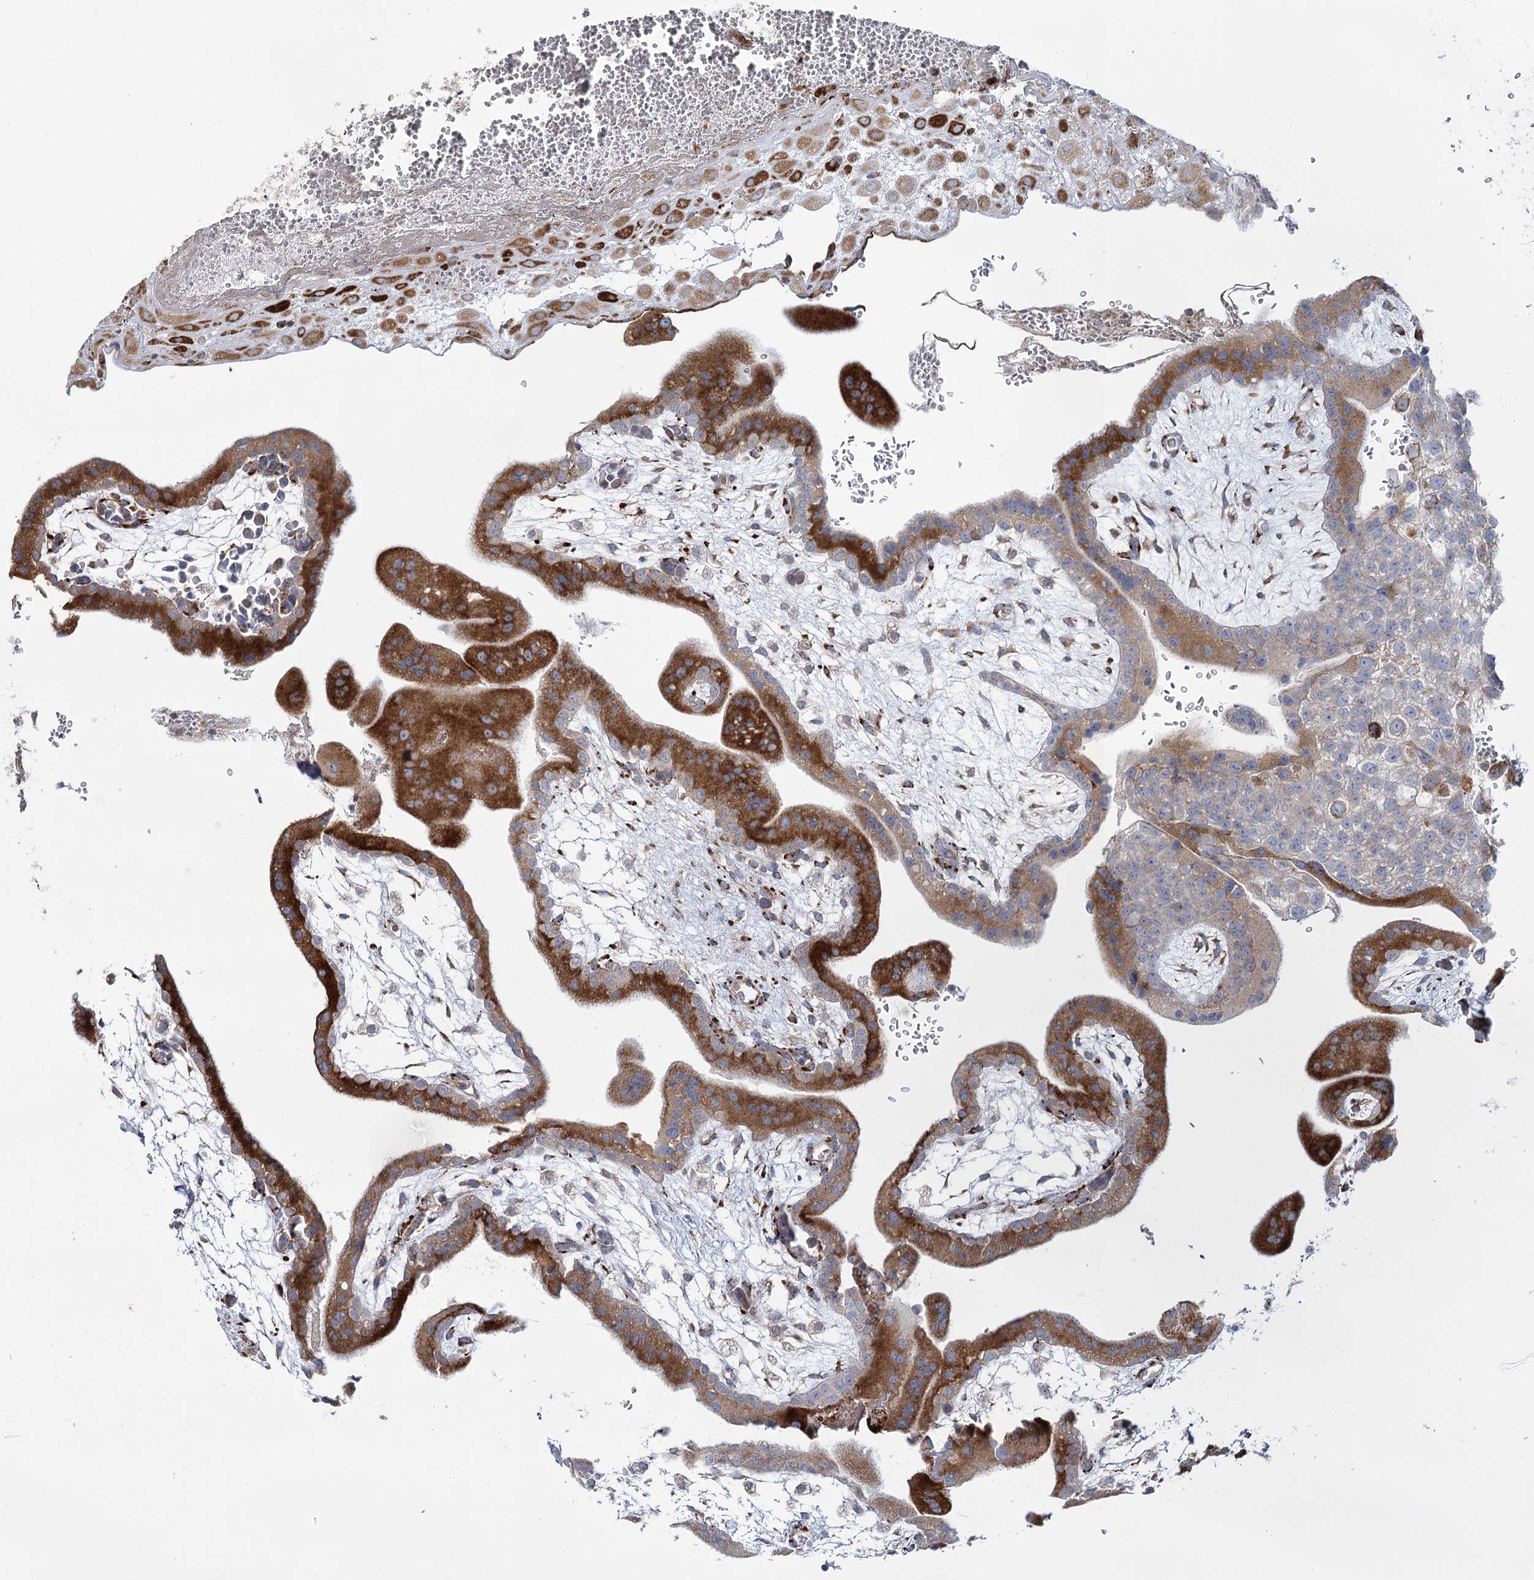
{"staining": {"intensity": "moderate", "quantity": ">75%", "location": "cytoplasmic/membranous"}, "tissue": "placenta", "cell_type": "Decidual cells", "image_type": "normal", "snomed": [{"axis": "morphology", "description": "Normal tissue, NOS"}, {"axis": "topography", "description": "Placenta"}], "caption": "An immunohistochemistry (IHC) histopathology image of normal tissue is shown. Protein staining in brown highlights moderate cytoplasmic/membranous positivity in placenta within decidual cells. (Stains: DAB in brown, nuclei in blue, Microscopy: brightfield microscopy at high magnification).", "gene": "POGLUT1", "patient": {"sex": "female", "age": 35}}